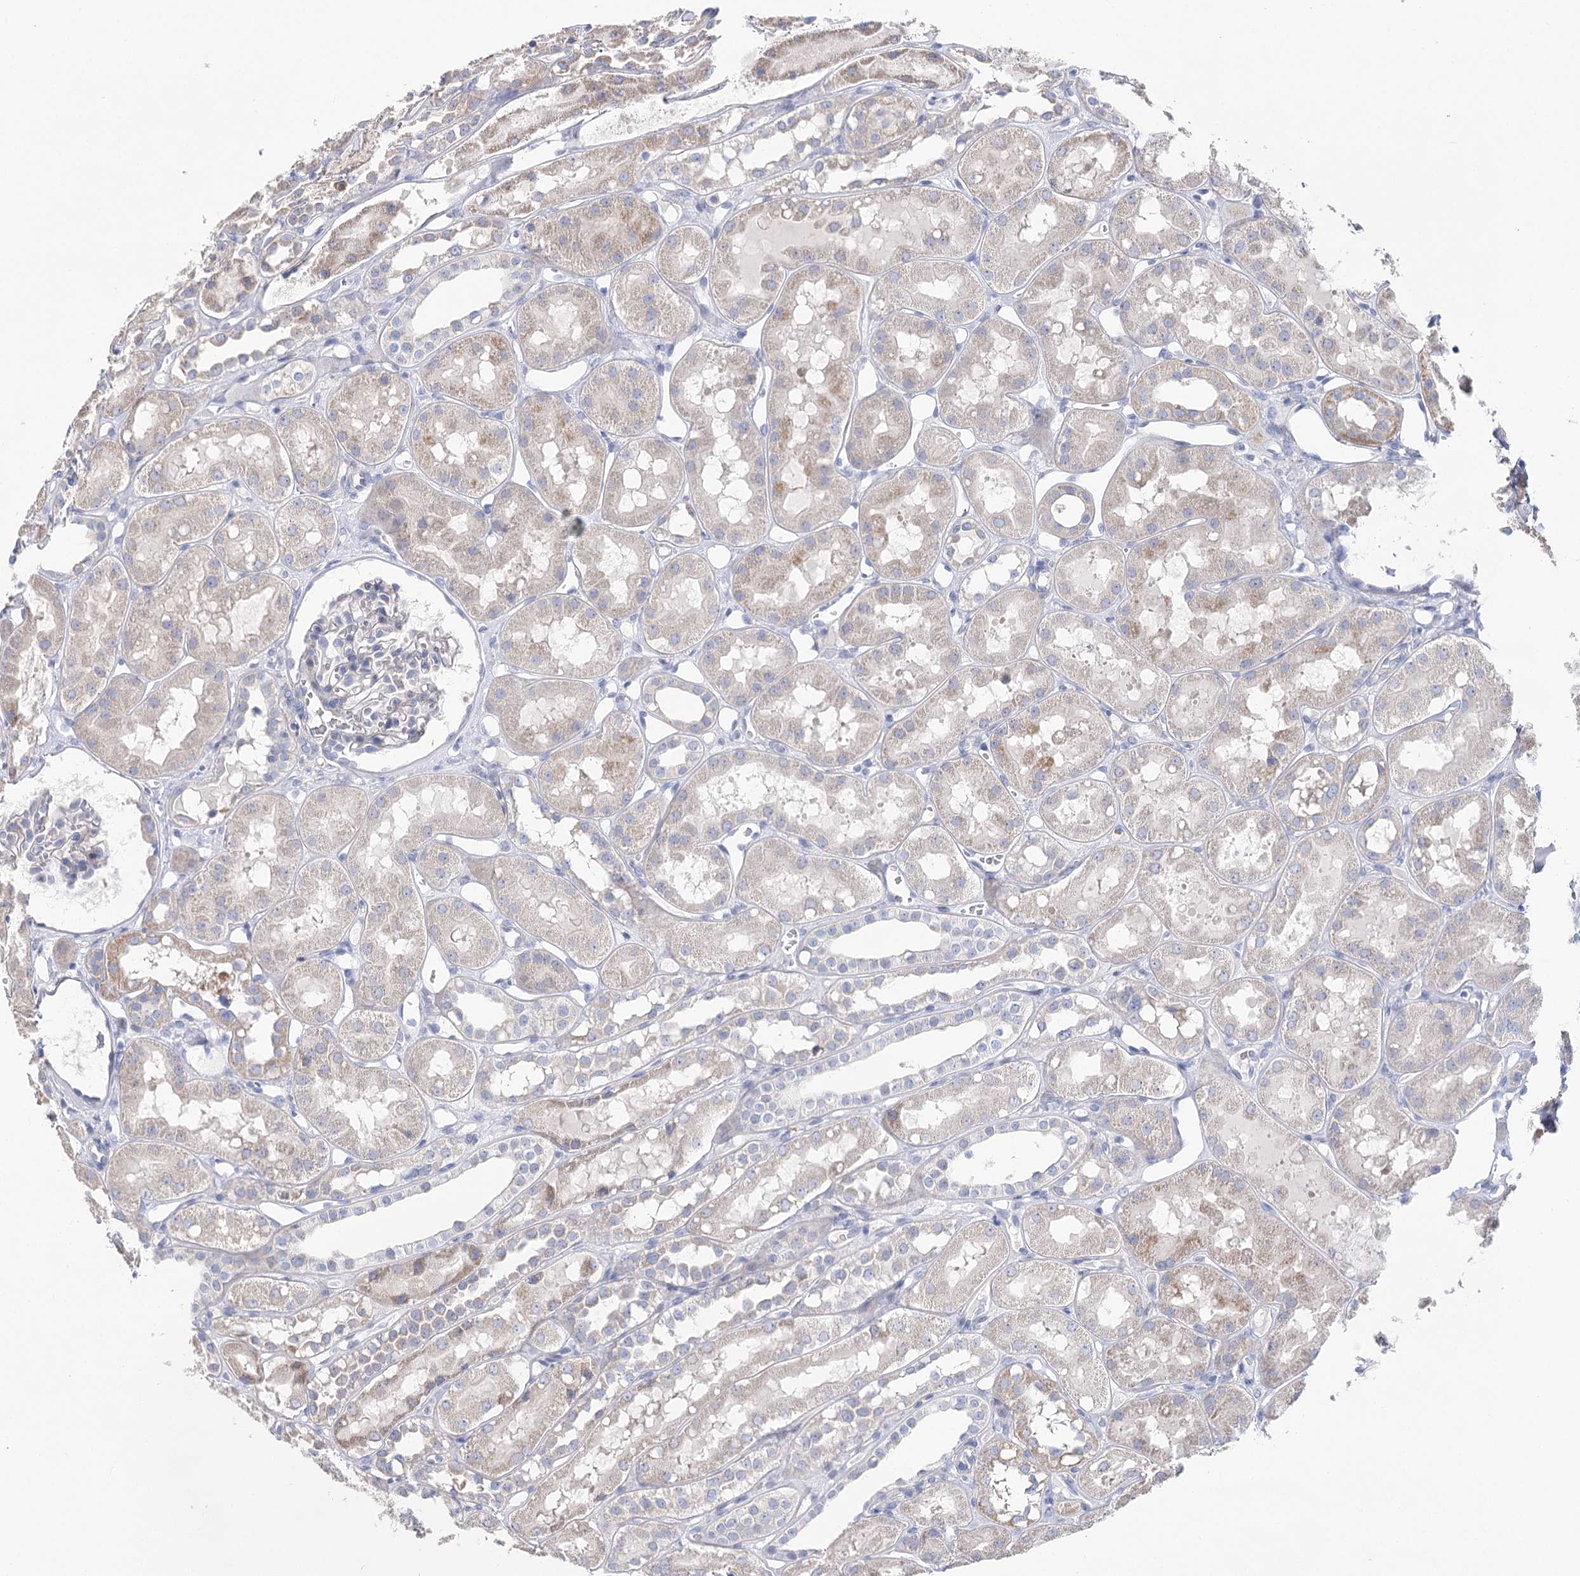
{"staining": {"intensity": "negative", "quantity": "none", "location": "none"}, "tissue": "kidney", "cell_type": "Cells in glomeruli", "image_type": "normal", "snomed": [{"axis": "morphology", "description": "Normal tissue, NOS"}, {"axis": "topography", "description": "Kidney"}], "caption": "This micrograph is of benign kidney stained with immunohistochemistry (IHC) to label a protein in brown with the nuclei are counter-stained blue. There is no positivity in cells in glomeruli. (DAB (3,3'-diaminobenzidine) immunohistochemistry (IHC) visualized using brightfield microscopy, high magnification).", "gene": "NRAP", "patient": {"sex": "male", "age": 16}}